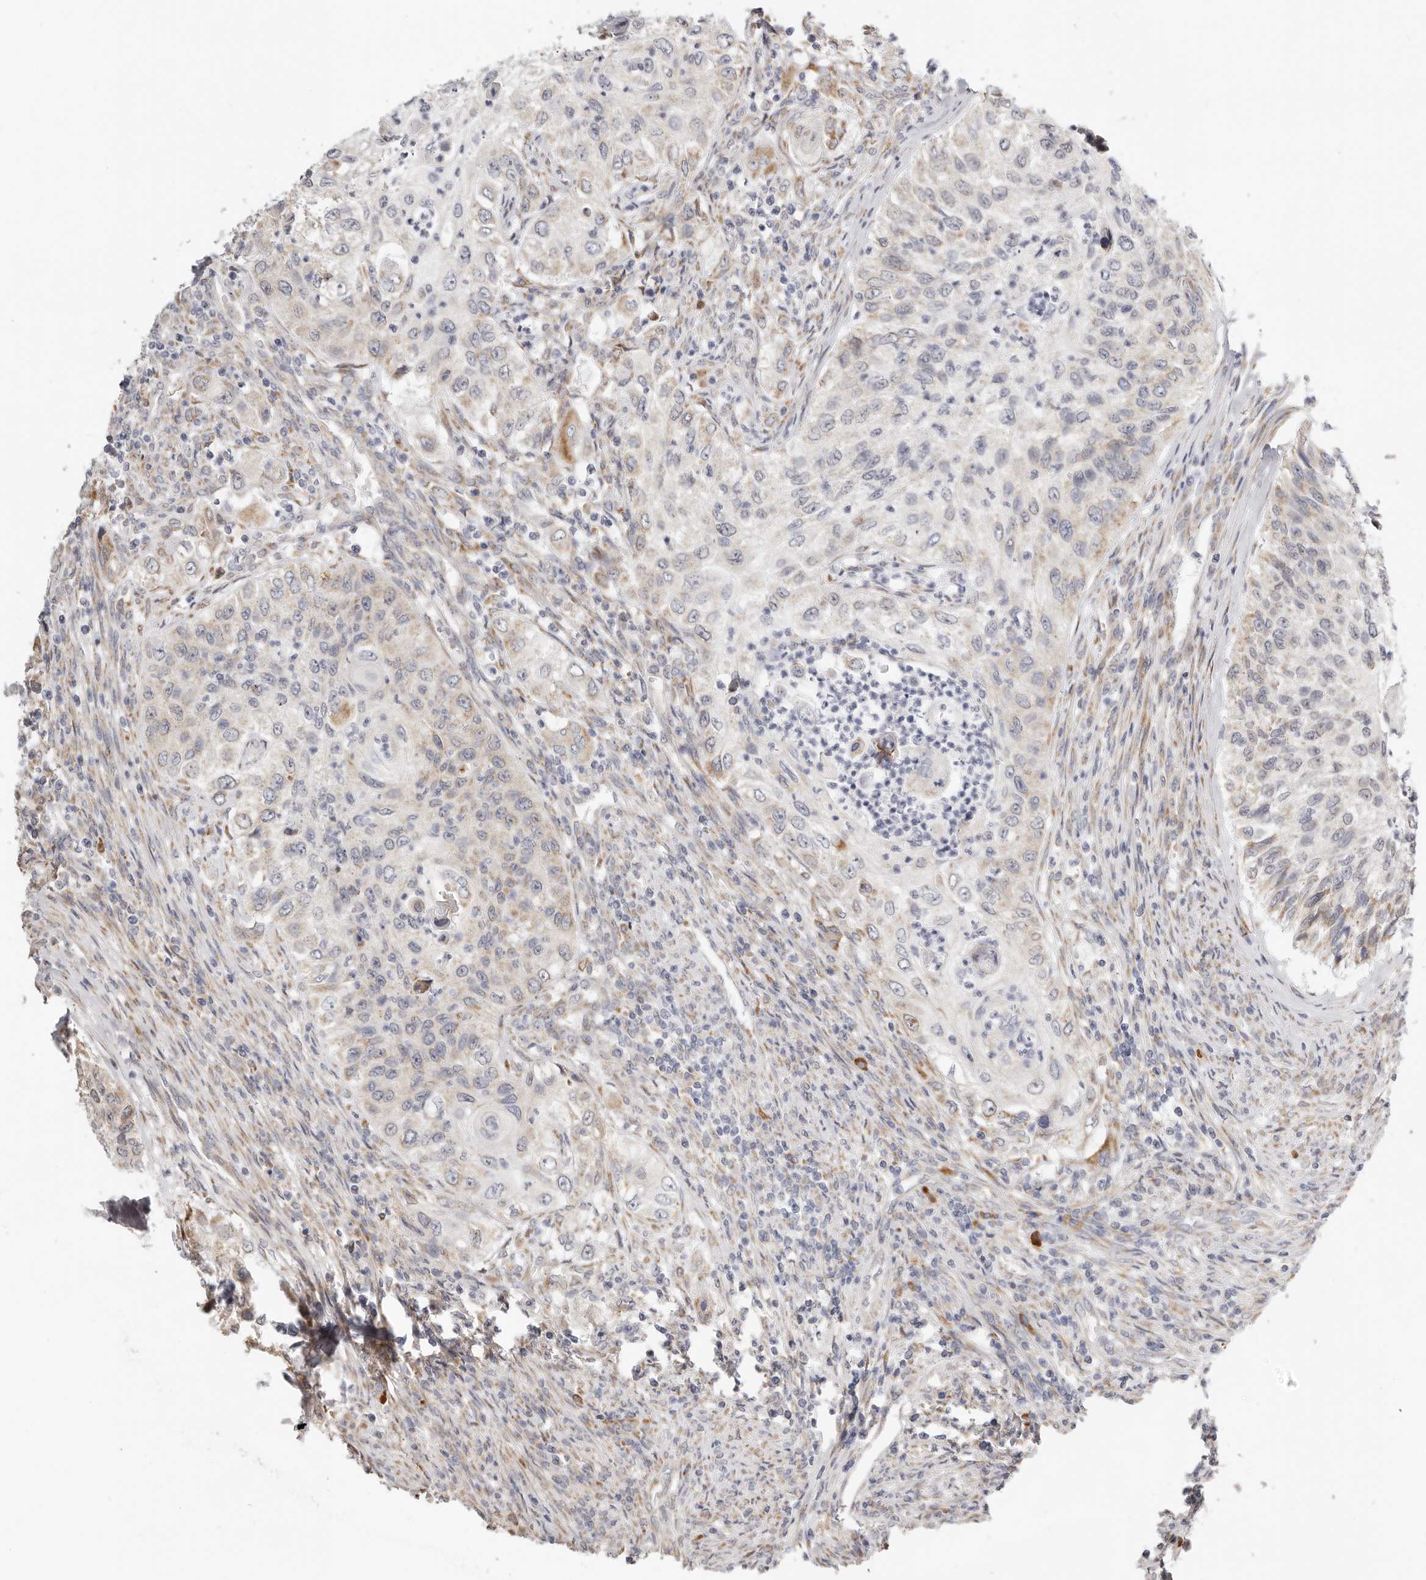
{"staining": {"intensity": "weak", "quantity": "<25%", "location": "cytoplasmic/membranous"}, "tissue": "urothelial cancer", "cell_type": "Tumor cells", "image_type": "cancer", "snomed": [{"axis": "morphology", "description": "Urothelial carcinoma, High grade"}, {"axis": "topography", "description": "Urinary bladder"}], "caption": "Image shows no protein expression in tumor cells of urothelial carcinoma (high-grade) tissue. Nuclei are stained in blue.", "gene": "IL32", "patient": {"sex": "female", "age": 60}}